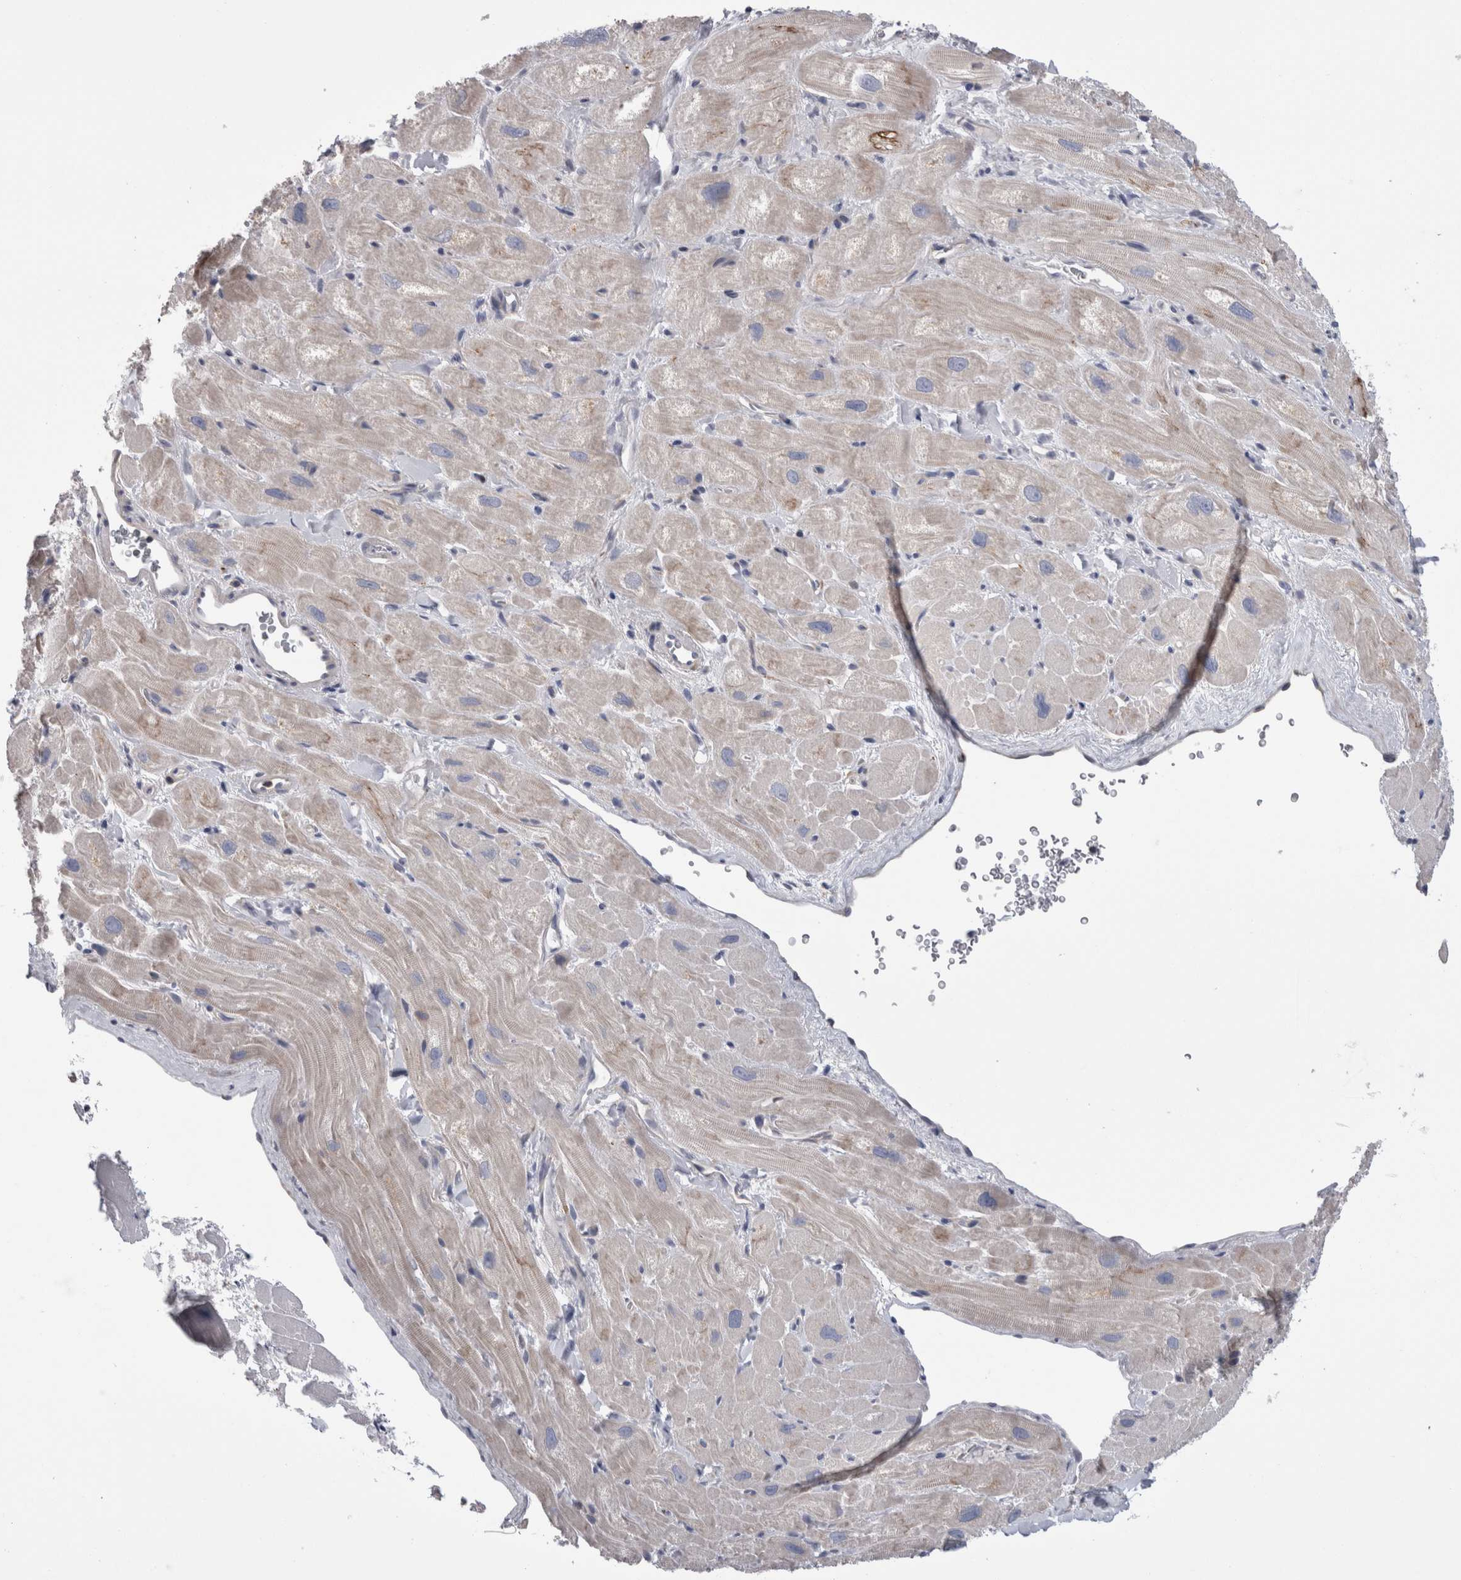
{"staining": {"intensity": "weak", "quantity": "<25%", "location": "cytoplasmic/membranous"}, "tissue": "heart muscle", "cell_type": "Cardiomyocytes", "image_type": "normal", "snomed": [{"axis": "morphology", "description": "Normal tissue, NOS"}, {"axis": "topography", "description": "Heart"}], "caption": "Immunohistochemistry histopathology image of benign human heart muscle stained for a protein (brown), which reveals no staining in cardiomyocytes.", "gene": "DCTN6", "patient": {"sex": "male", "age": 49}}